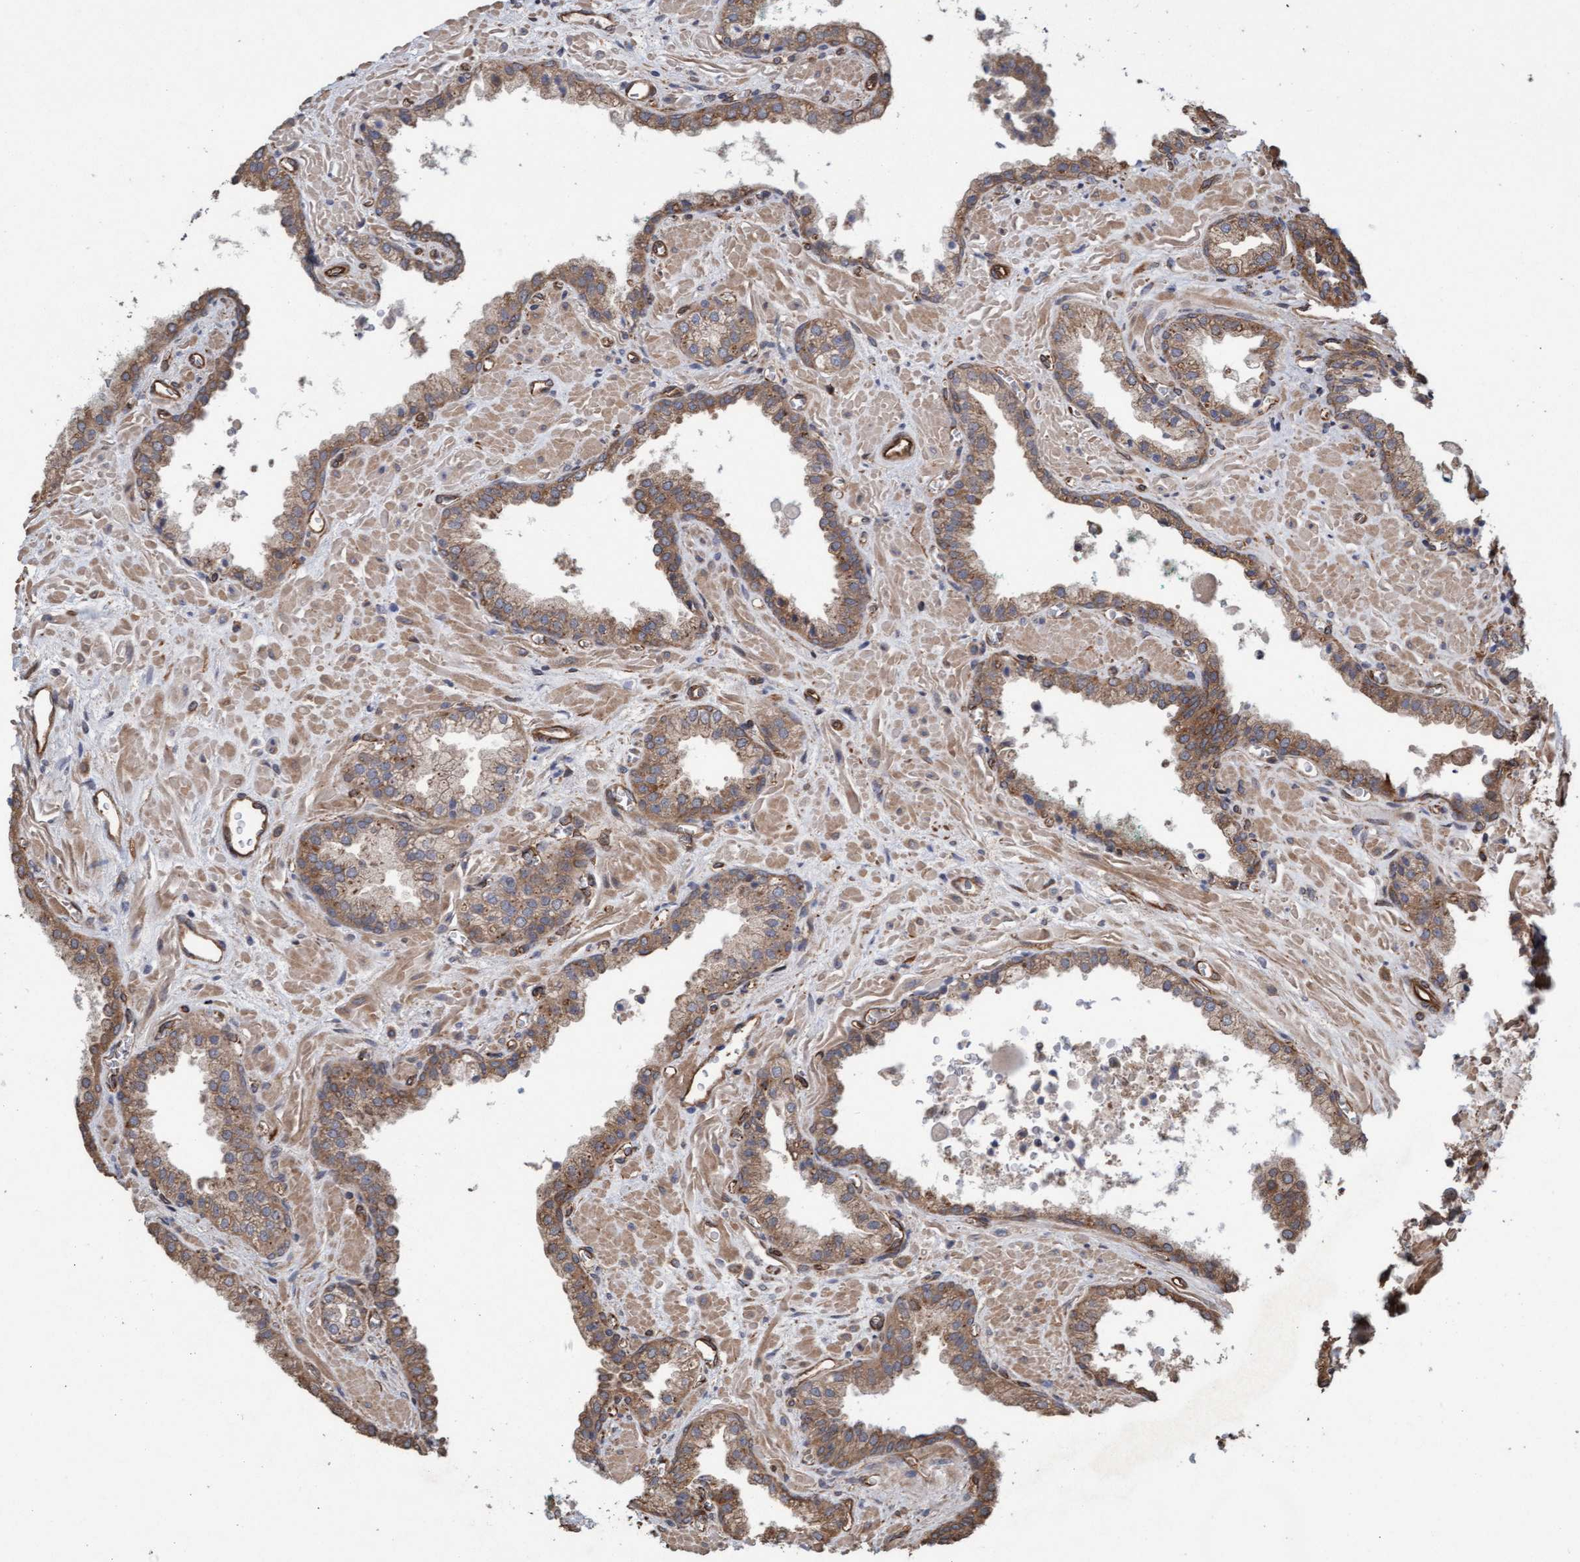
{"staining": {"intensity": "moderate", "quantity": ">75%", "location": "cytoplasmic/membranous"}, "tissue": "prostate cancer", "cell_type": "Tumor cells", "image_type": "cancer", "snomed": [{"axis": "morphology", "description": "Adenocarcinoma, Low grade"}, {"axis": "topography", "description": "Prostate"}], "caption": "Prostate cancer (low-grade adenocarcinoma) tissue reveals moderate cytoplasmic/membranous staining in about >75% of tumor cells", "gene": "CDC42EP4", "patient": {"sex": "male", "age": 71}}